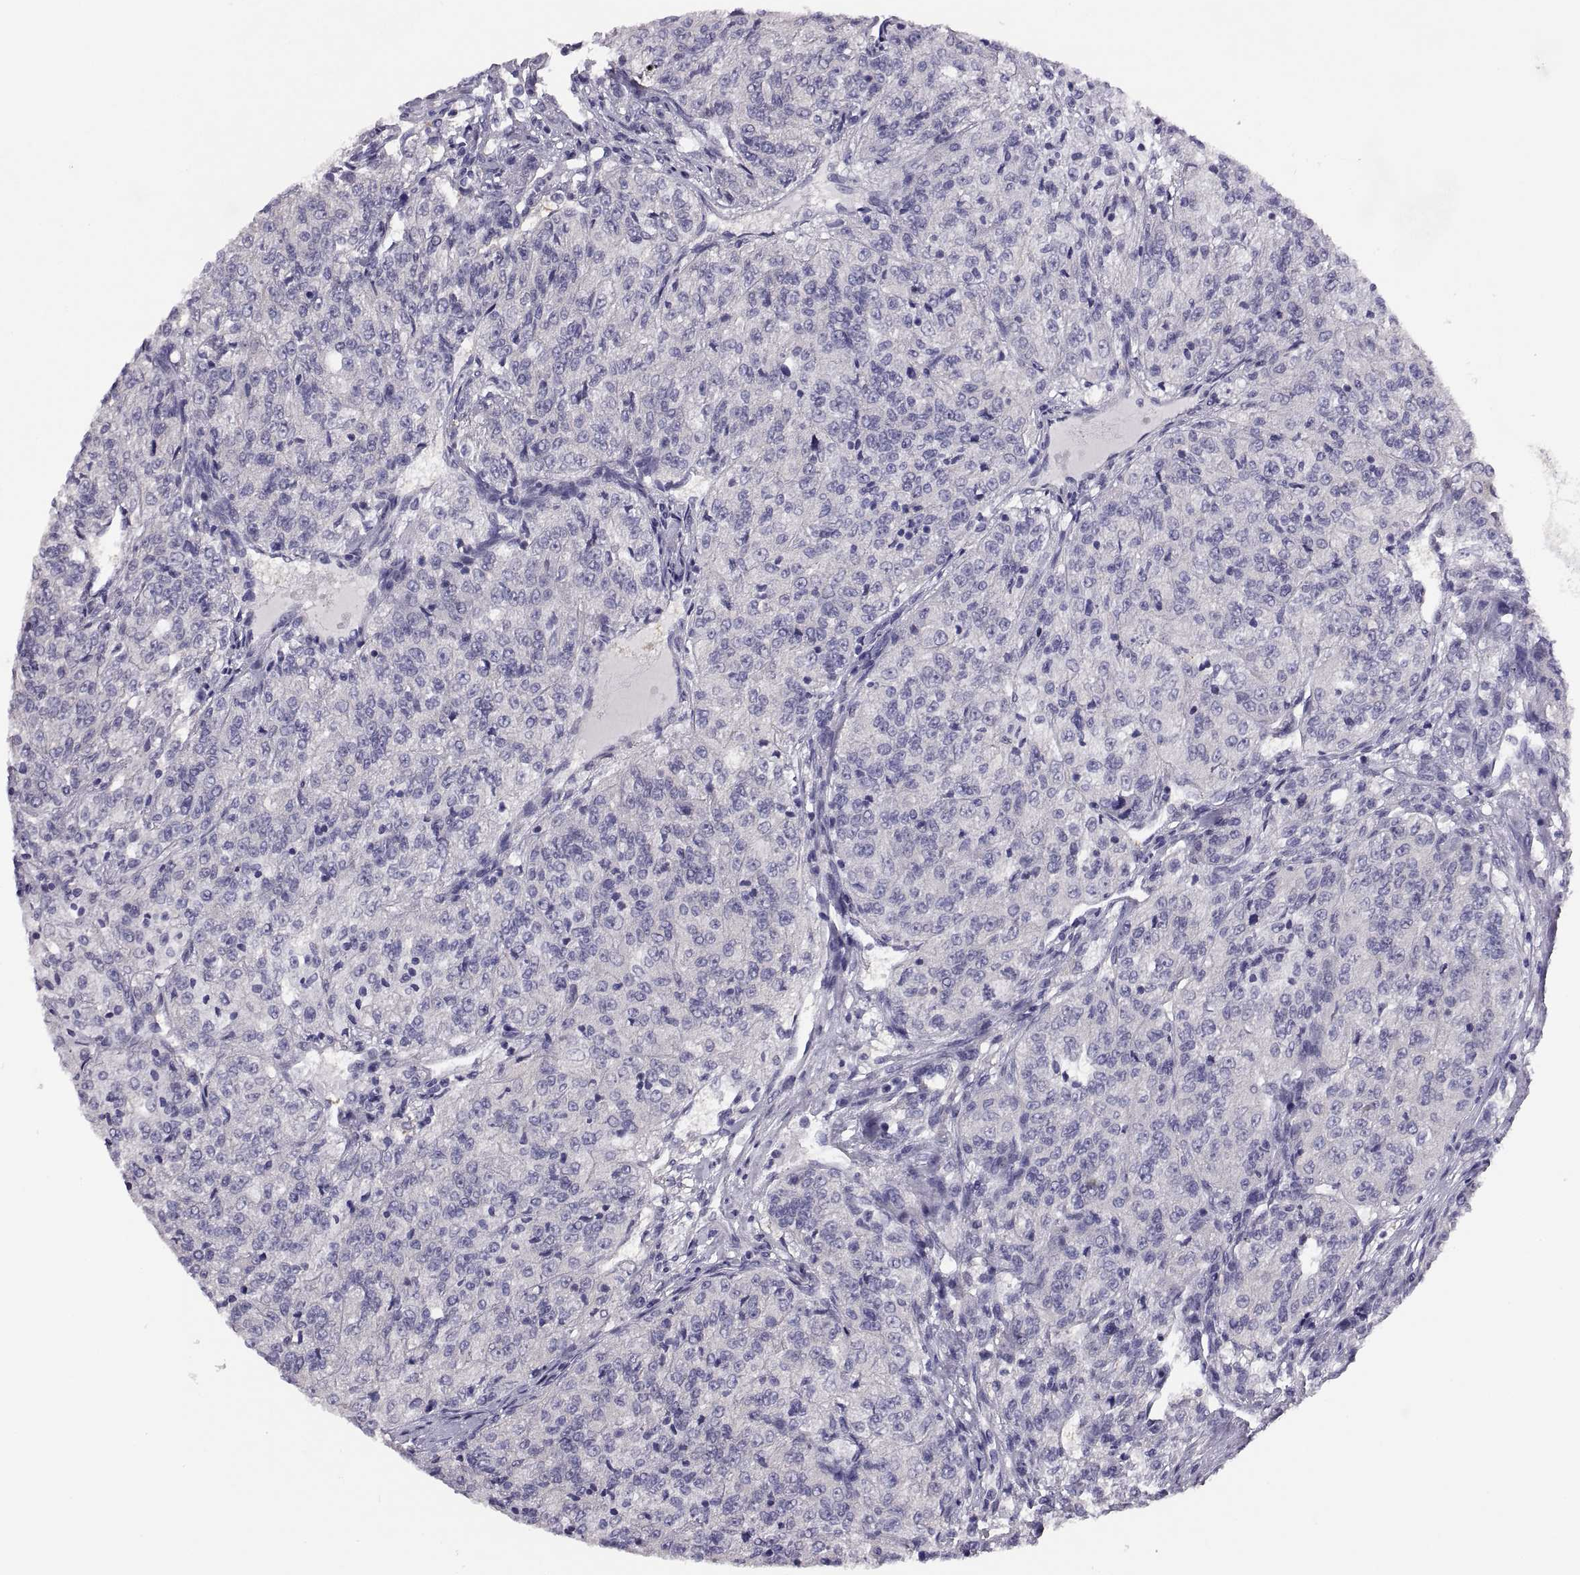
{"staining": {"intensity": "negative", "quantity": "none", "location": "none"}, "tissue": "renal cancer", "cell_type": "Tumor cells", "image_type": "cancer", "snomed": [{"axis": "morphology", "description": "Adenocarcinoma, NOS"}, {"axis": "topography", "description": "Kidney"}], "caption": "Tumor cells are negative for protein expression in human renal adenocarcinoma. The staining is performed using DAB (3,3'-diaminobenzidine) brown chromogen with nuclei counter-stained in using hematoxylin.", "gene": "STRC", "patient": {"sex": "female", "age": 63}}